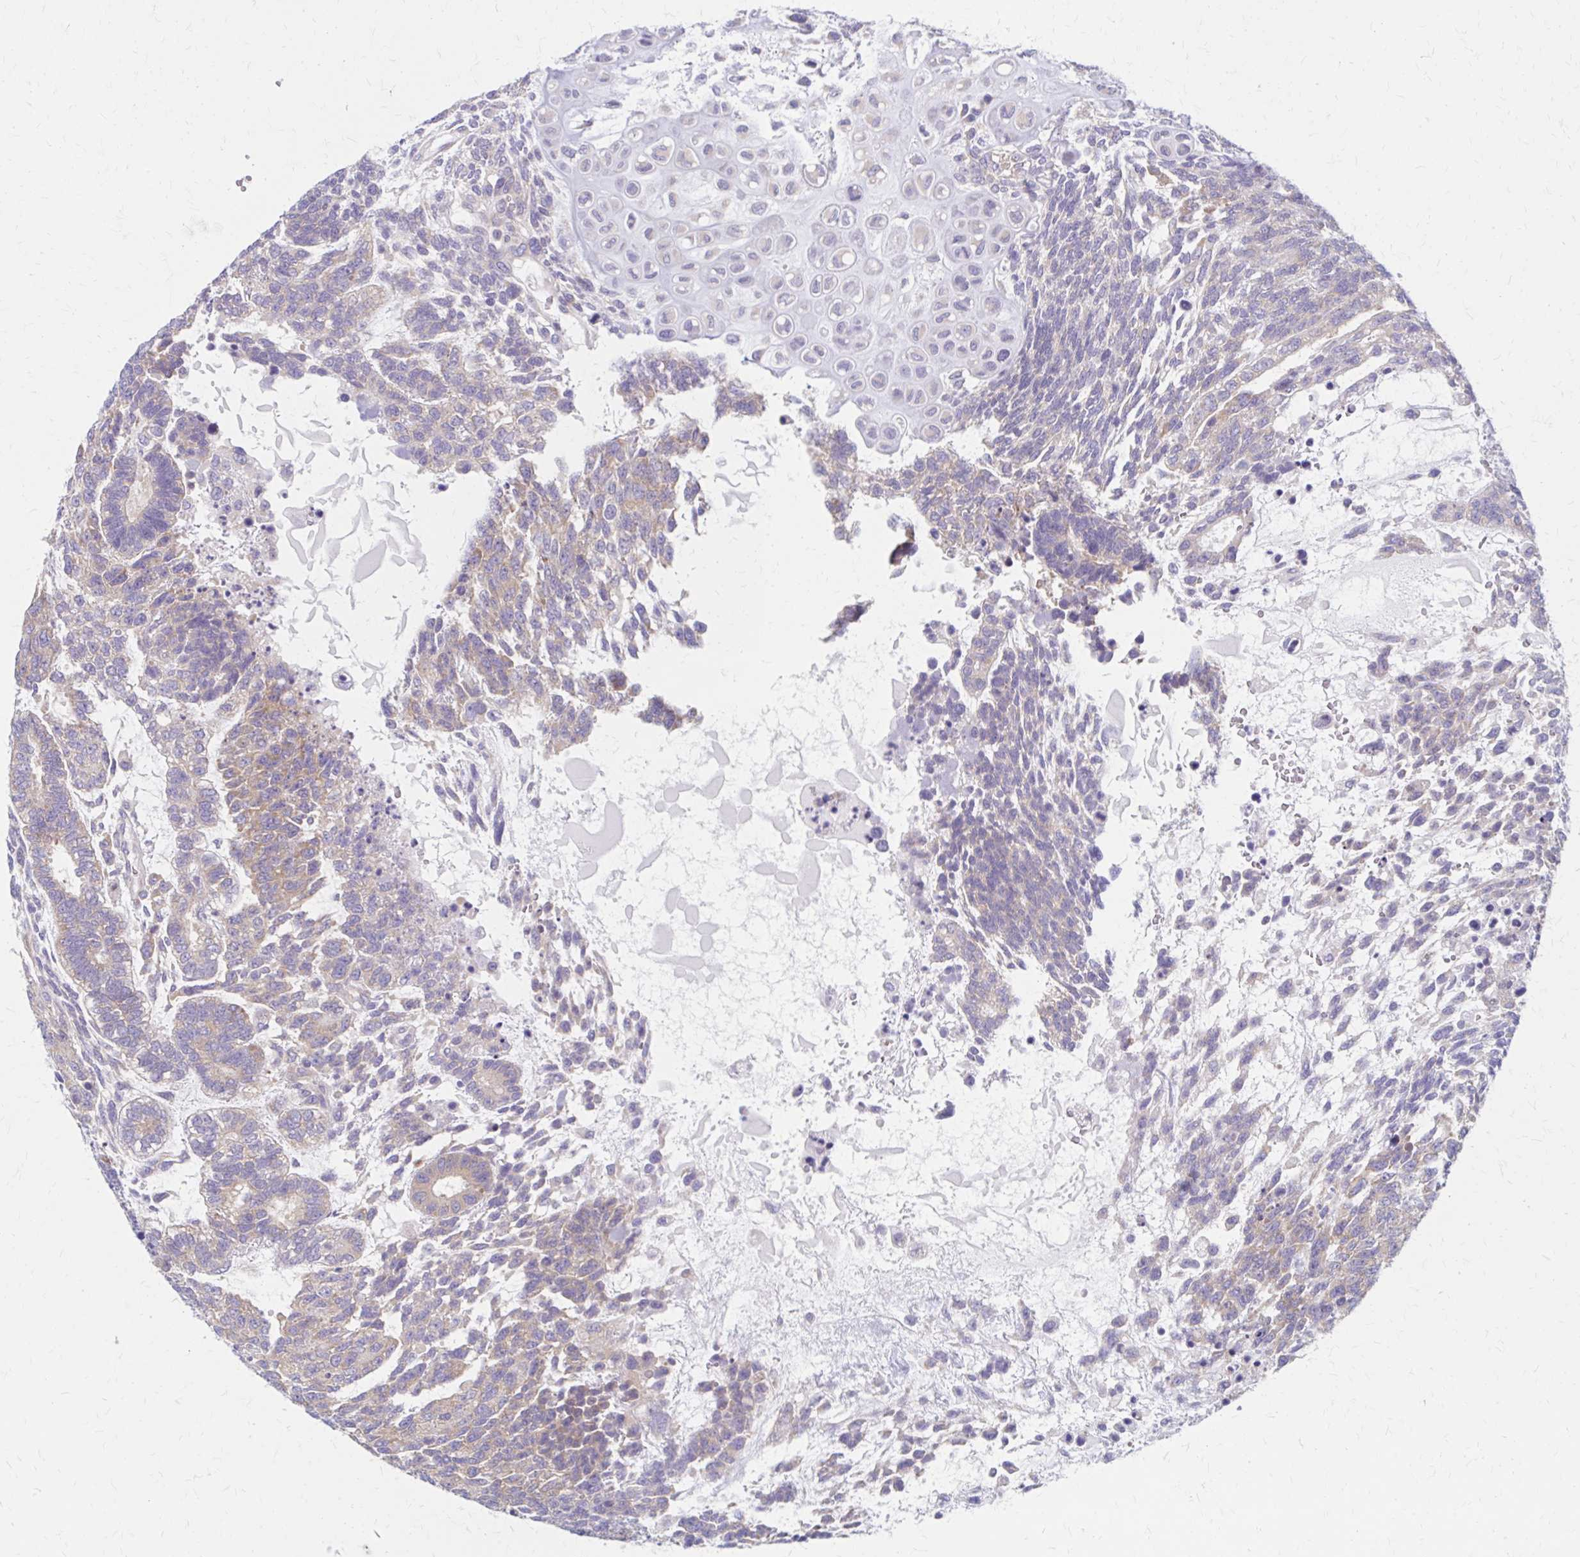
{"staining": {"intensity": "weak", "quantity": "<25%", "location": "cytoplasmic/membranous"}, "tissue": "testis cancer", "cell_type": "Tumor cells", "image_type": "cancer", "snomed": [{"axis": "morphology", "description": "Carcinoma, Embryonal, NOS"}, {"axis": "topography", "description": "Testis"}], "caption": "Immunohistochemistry (IHC) histopathology image of human testis embryonal carcinoma stained for a protein (brown), which demonstrates no expression in tumor cells. (DAB IHC with hematoxylin counter stain).", "gene": "RPL27A", "patient": {"sex": "male", "age": 23}}